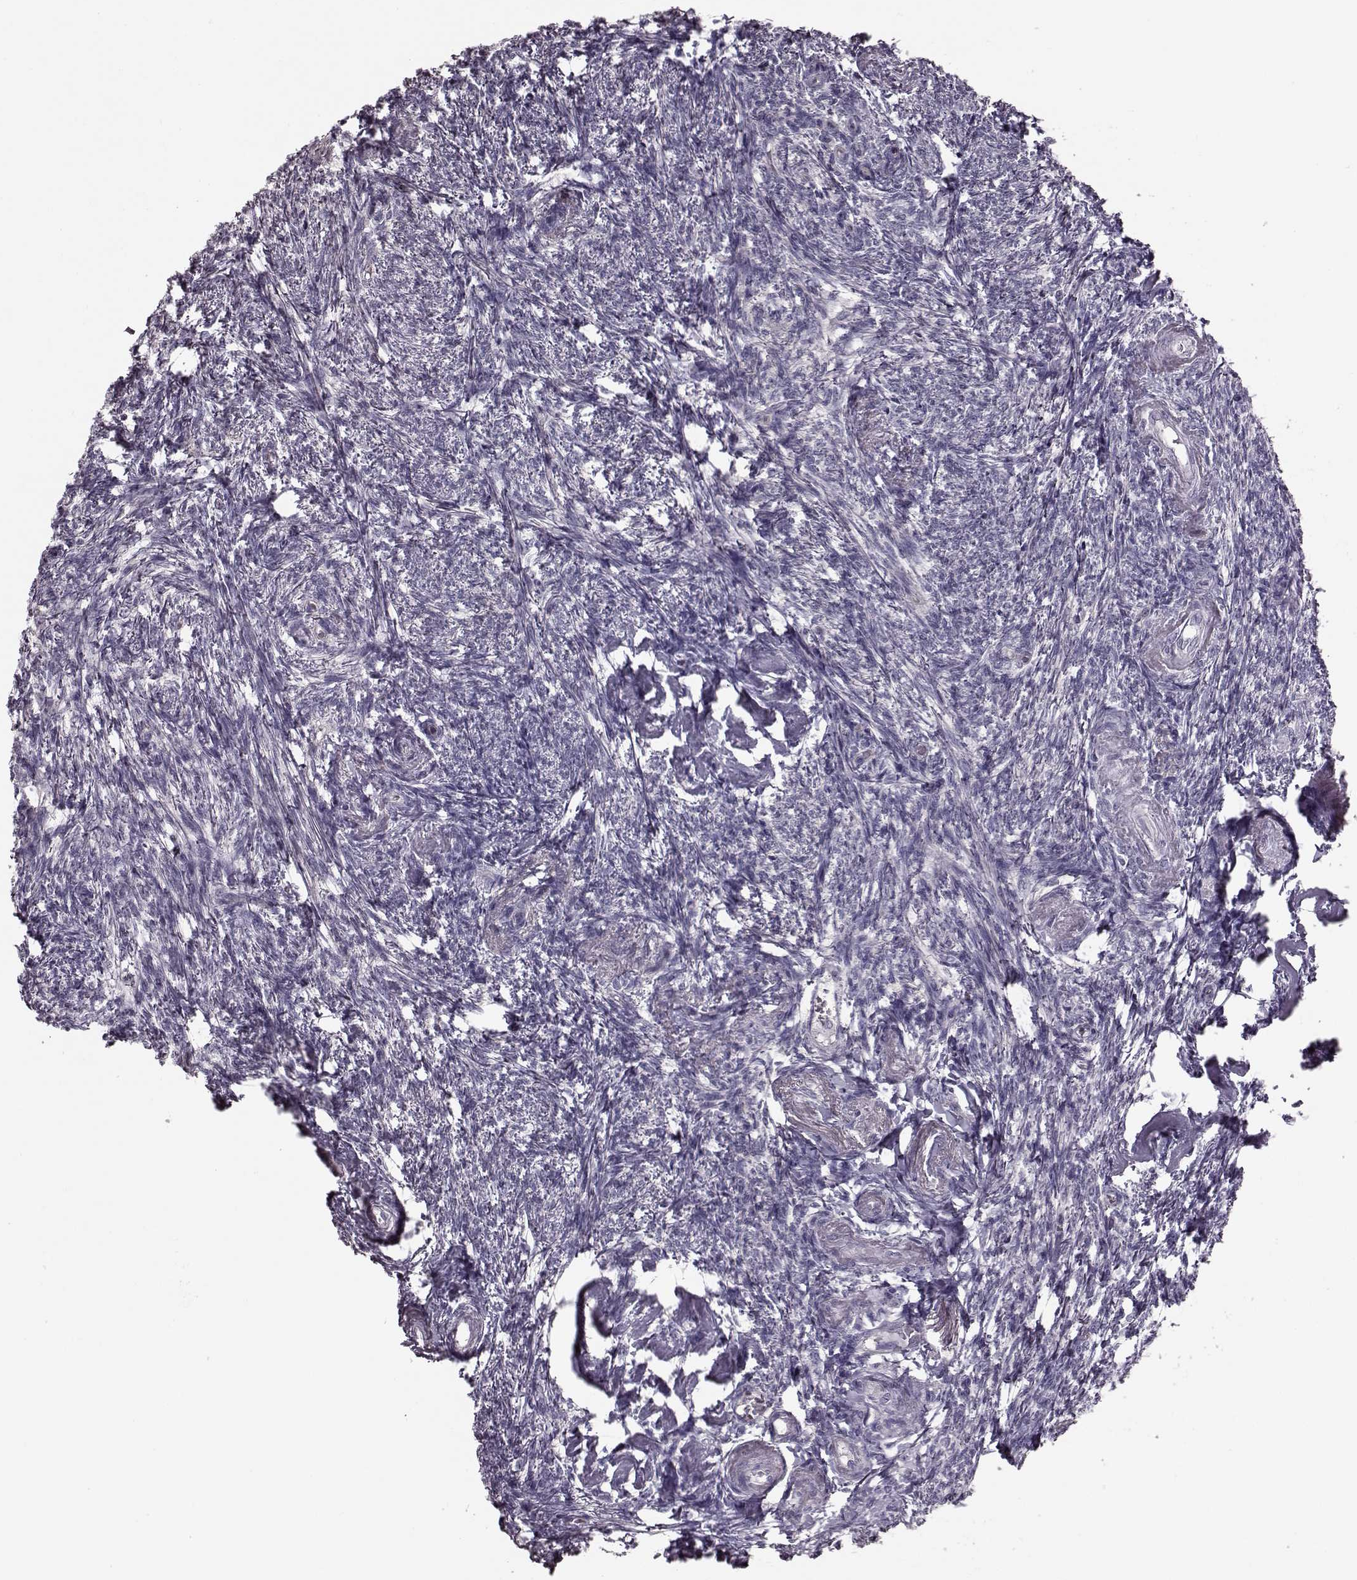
{"staining": {"intensity": "negative", "quantity": "none", "location": "none"}, "tissue": "ovary", "cell_type": "Follicle cells", "image_type": "normal", "snomed": [{"axis": "morphology", "description": "Normal tissue, NOS"}, {"axis": "topography", "description": "Ovary"}], "caption": "IHC micrograph of benign ovary: ovary stained with DAB demonstrates no significant protein positivity in follicle cells. (DAB IHC with hematoxylin counter stain).", "gene": "SNTG1", "patient": {"sex": "female", "age": 72}}